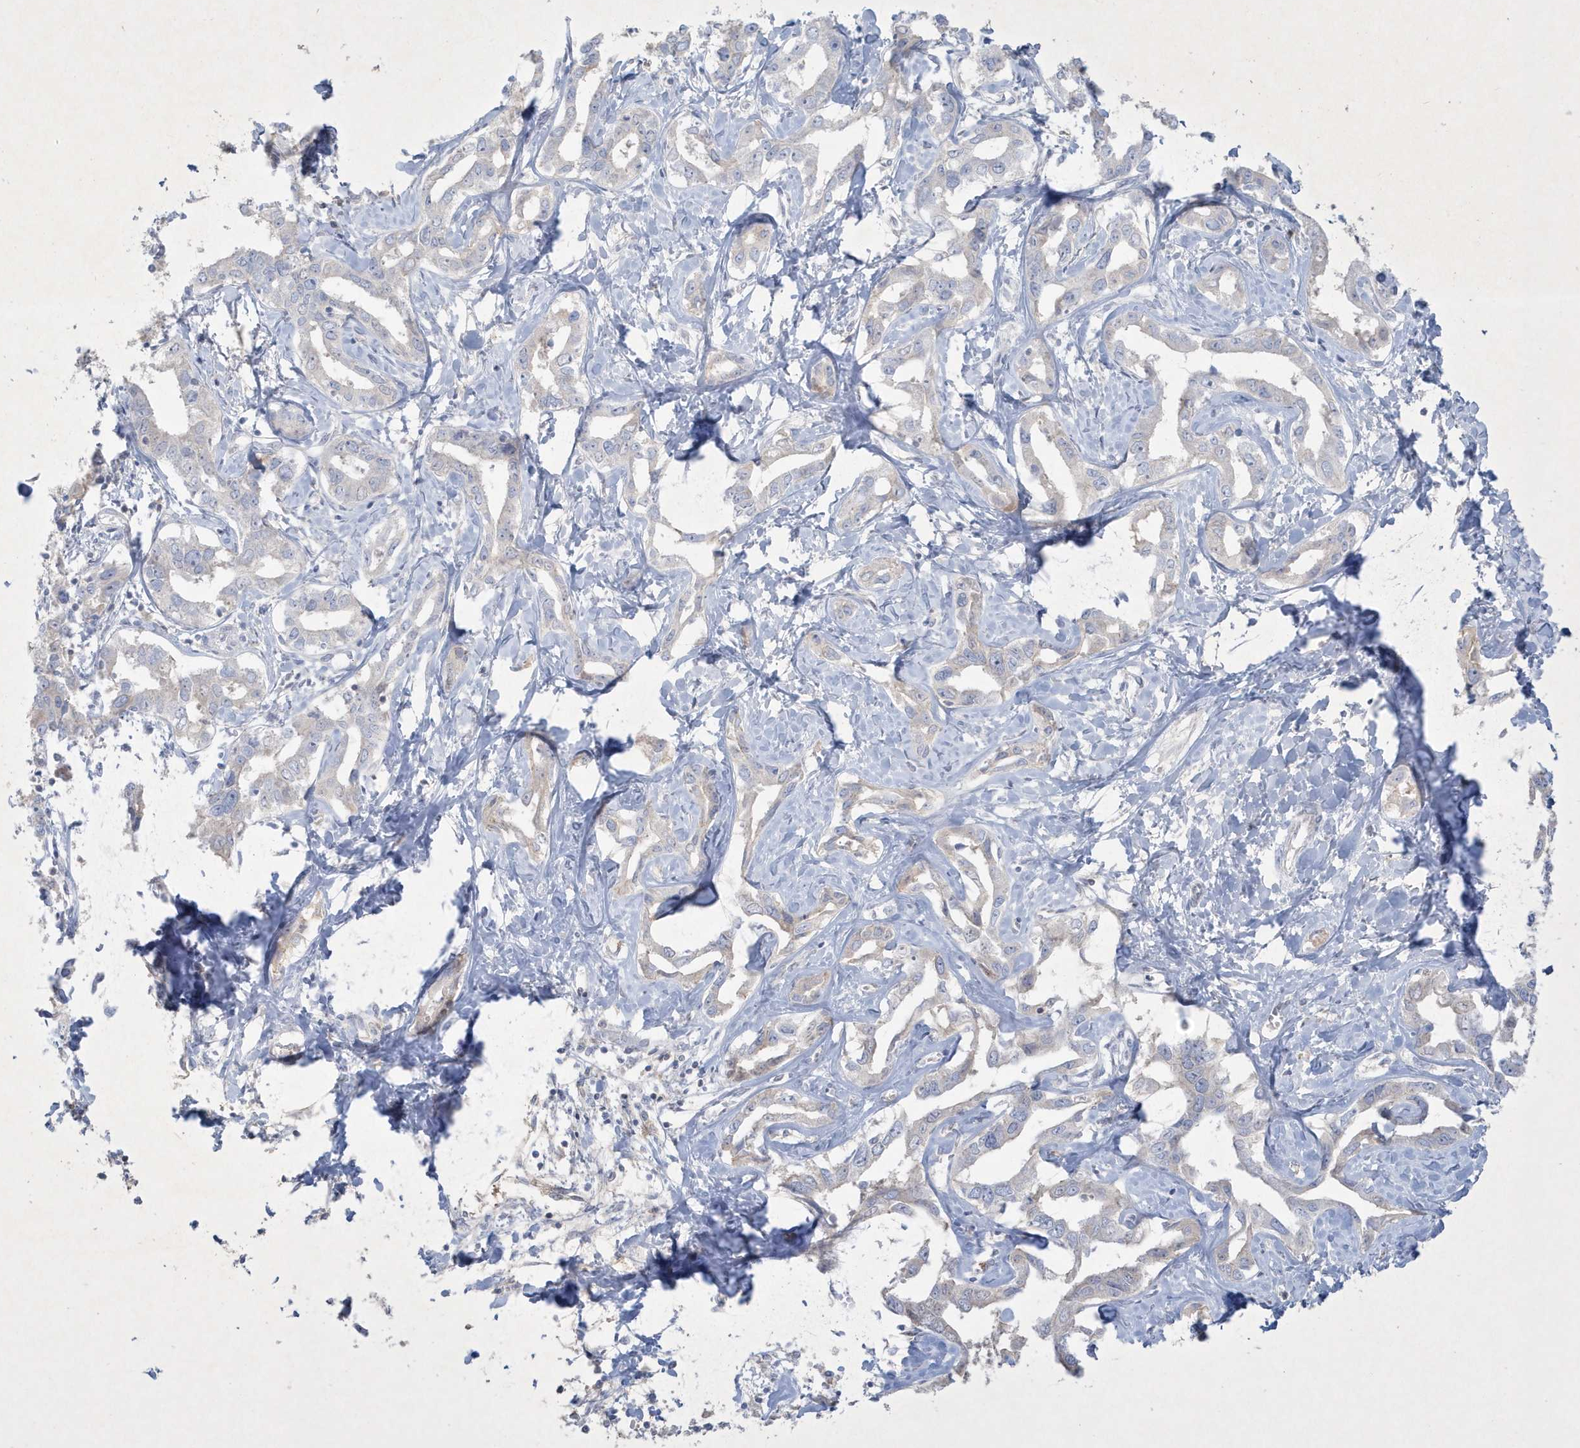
{"staining": {"intensity": "negative", "quantity": "none", "location": "none"}, "tissue": "liver cancer", "cell_type": "Tumor cells", "image_type": "cancer", "snomed": [{"axis": "morphology", "description": "Cholangiocarcinoma"}, {"axis": "topography", "description": "Liver"}], "caption": "Histopathology image shows no significant protein positivity in tumor cells of liver cholangiocarcinoma.", "gene": "CCDC24", "patient": {"sex": "male", "age": 59}}